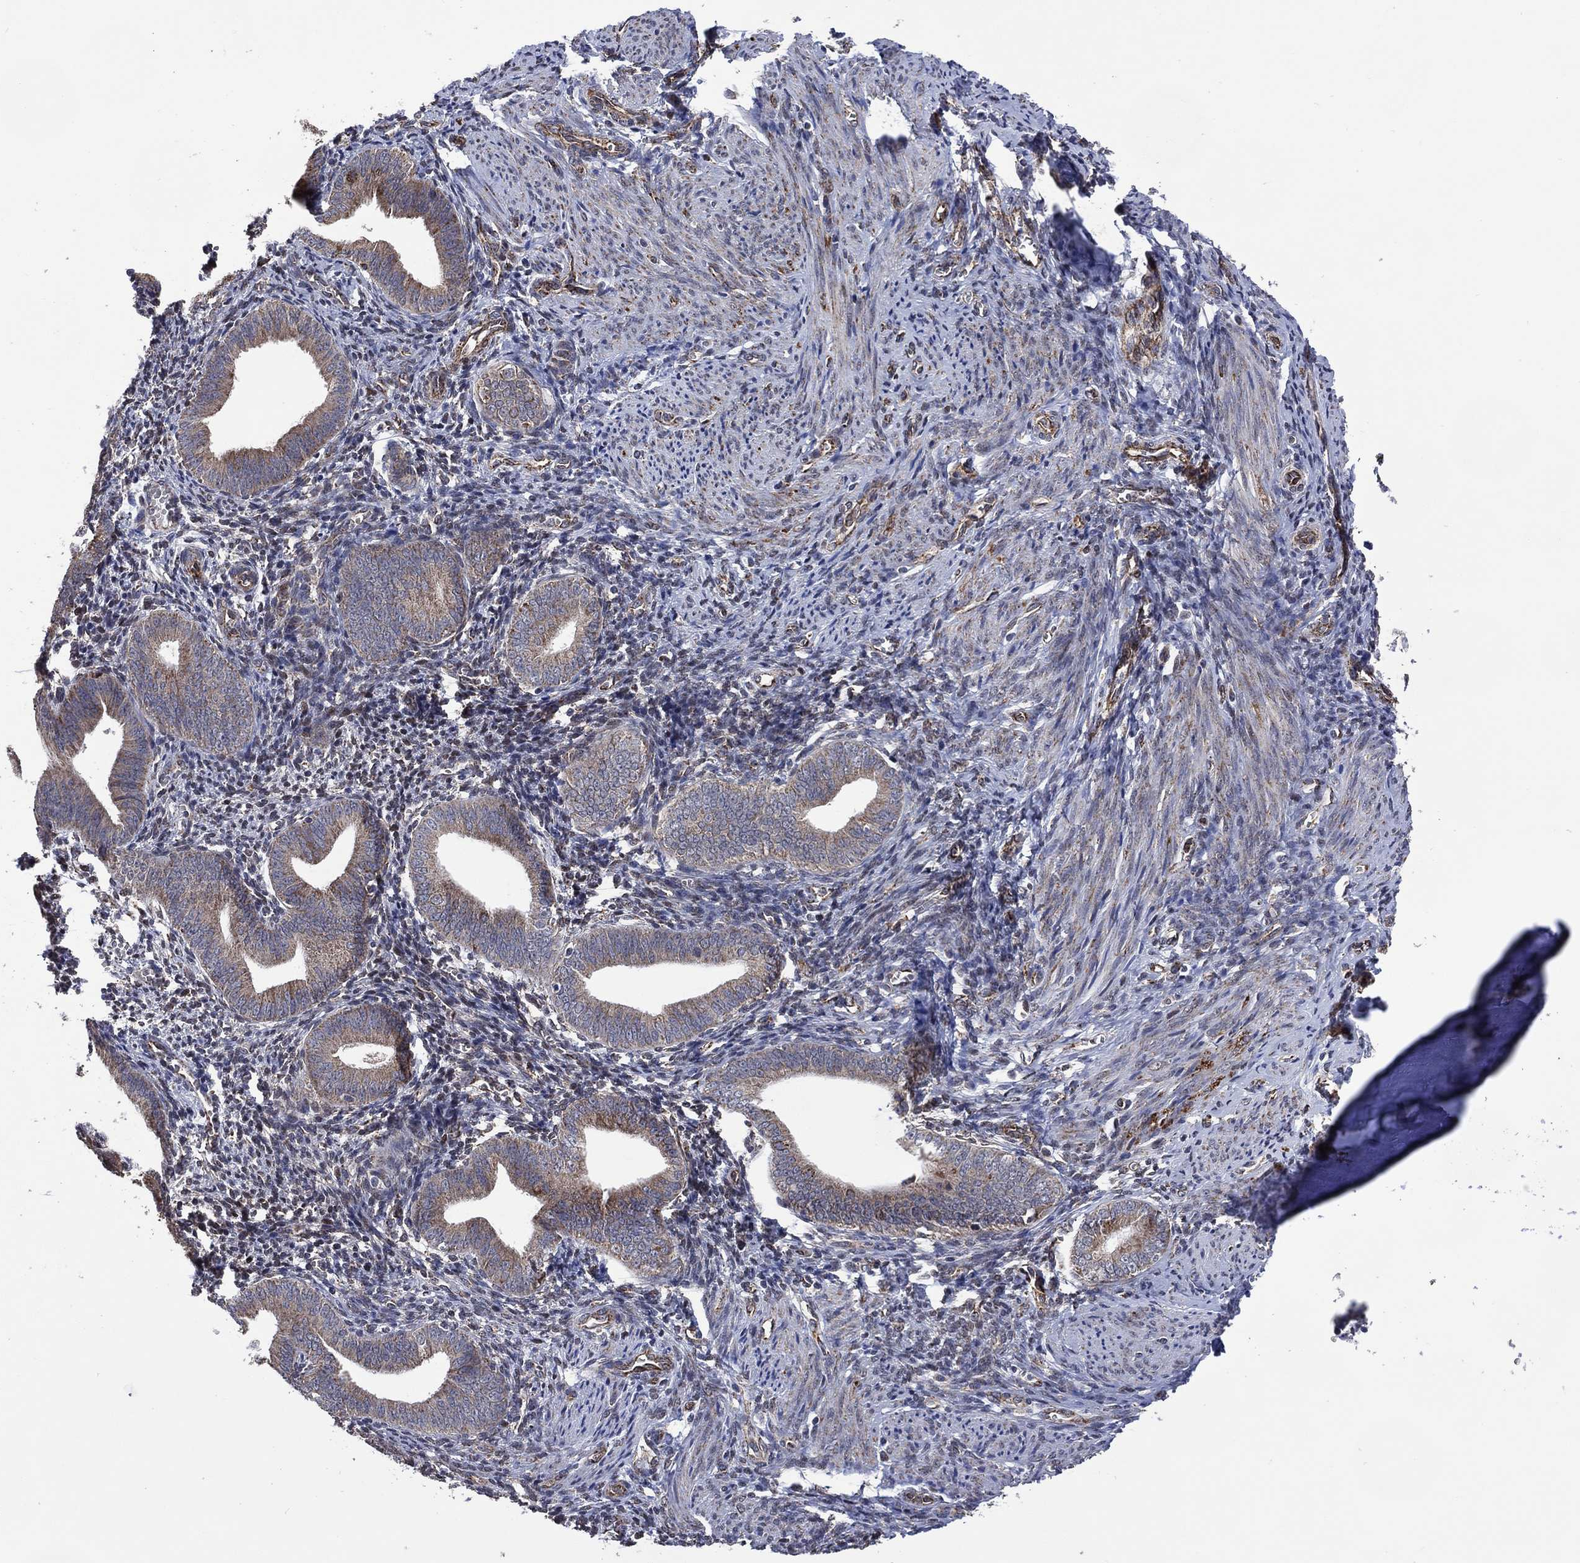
{"staining": {"intensity": "negative", "quantity": "none", "location": "none"}, "tissue": "endometrium", "cell_type": "Cells in endometrial stroma", "image_type": "normal", "snomed": [{"axis": "morphology", "description": "Normal tissue, NOS"}, {"axis": "topography", "description": "Endometrium"}], "caption": "Cells in endometrial stroma are negative for protein expression in benign human endometrium. The staining was performed using DAB to visualize the protein expression in brown, while the nuclei were stained in blue with hematoxylin (Magnification: 20x).", "gene": "HTD2", "patient": {"sex": "female", "age": 42}}